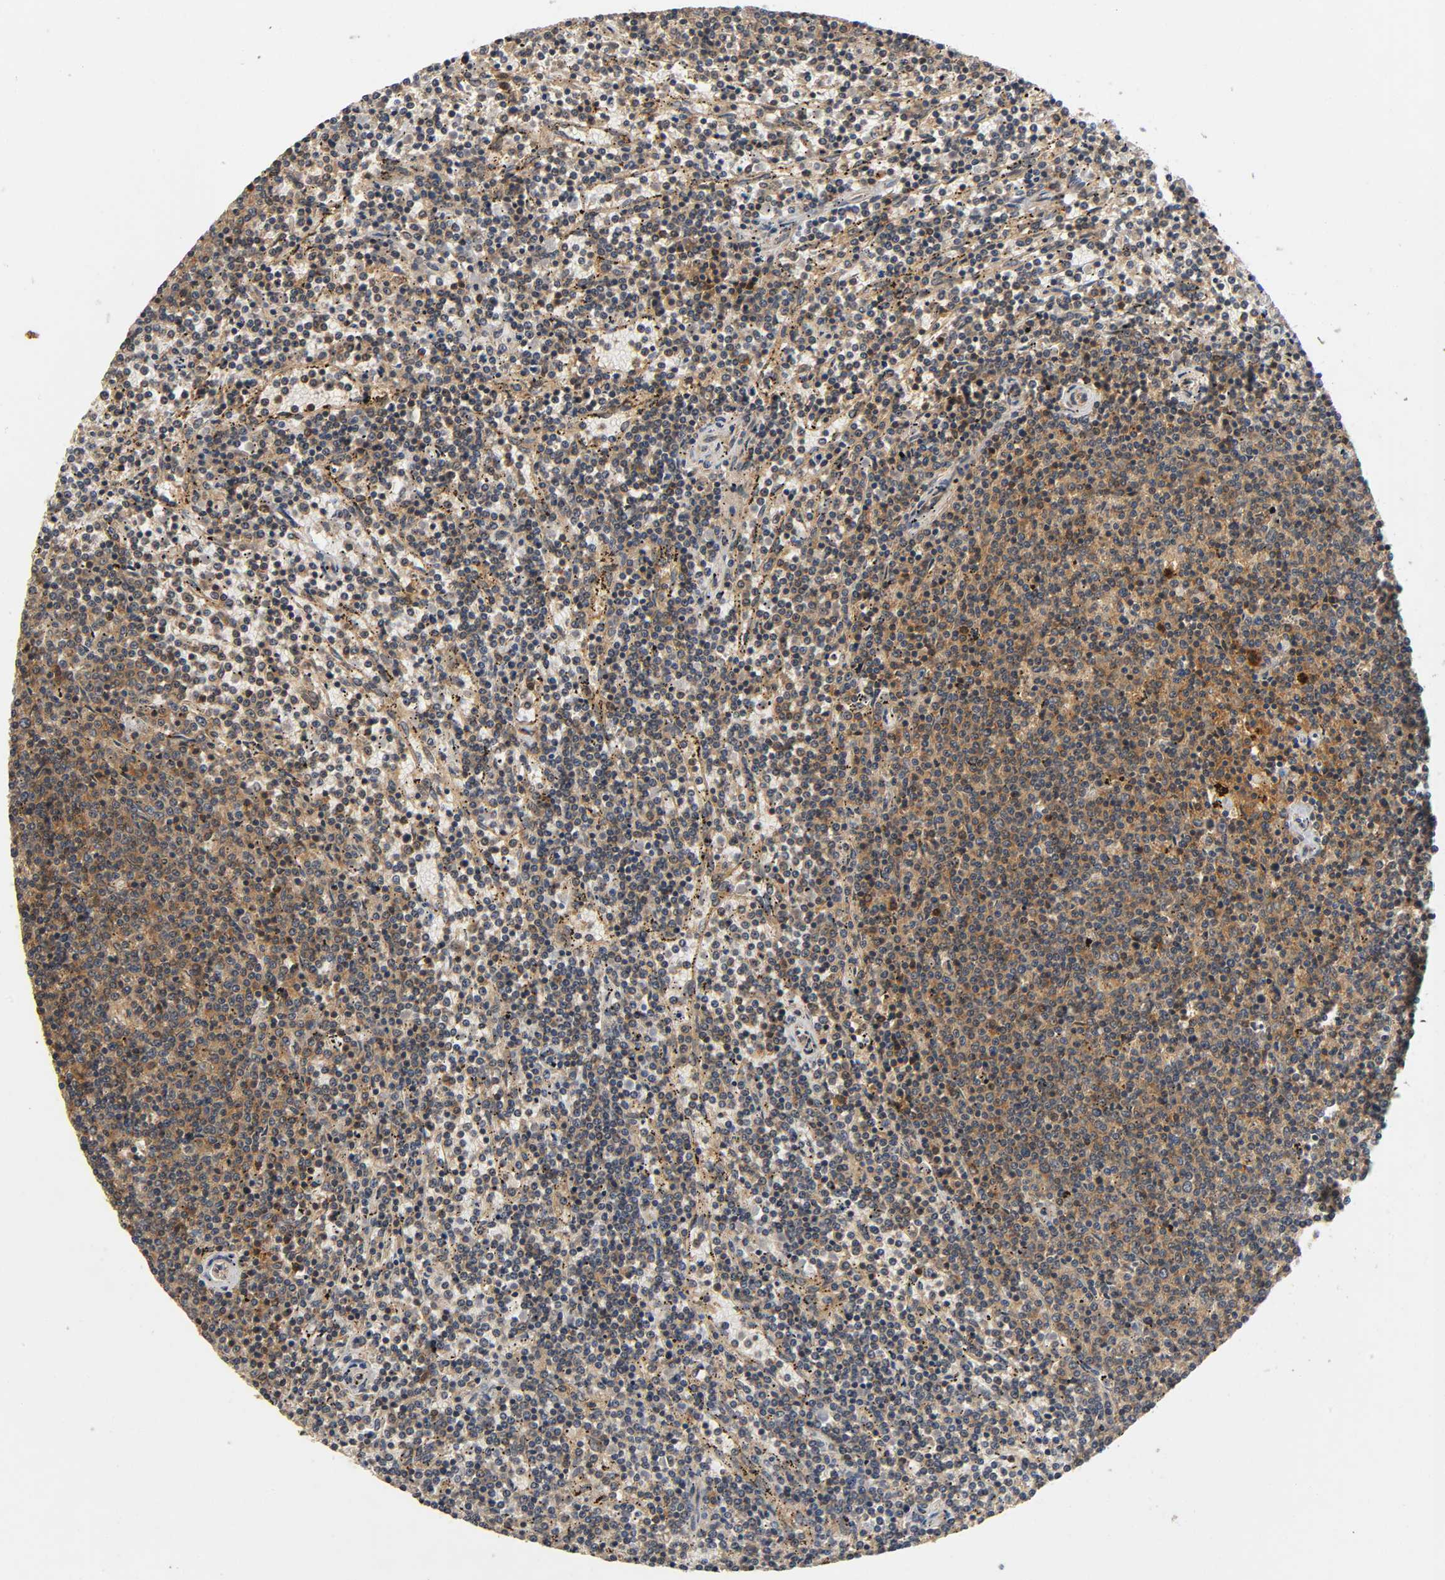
{"staining": {"intensity": "moderate", "quantity": "25%-75%", "location": "cytoplasmic/membranous"}, "tissue": "lymphoma", "cell_type": "Tumor cells", "image_type": "cancer", "snomed": [{"axis": "morphology", "description": "Malignant lymphoma, non-Hodgkin's type, Low grade"}, {"axis": "topography", "description": "Spleen"}], "caption": "A photomicrograph of human malignant lymphoma, non-Hodgkin's type (low-grade) stained for a protein demonstrates moderate cytoplasmic/membranous brown staining in tumor cells. (brown staining indicates protein expression, while blue staining denotes nuclei).", "gene": "IKBKB", "patient": {"sex": "female", "age": 50}}